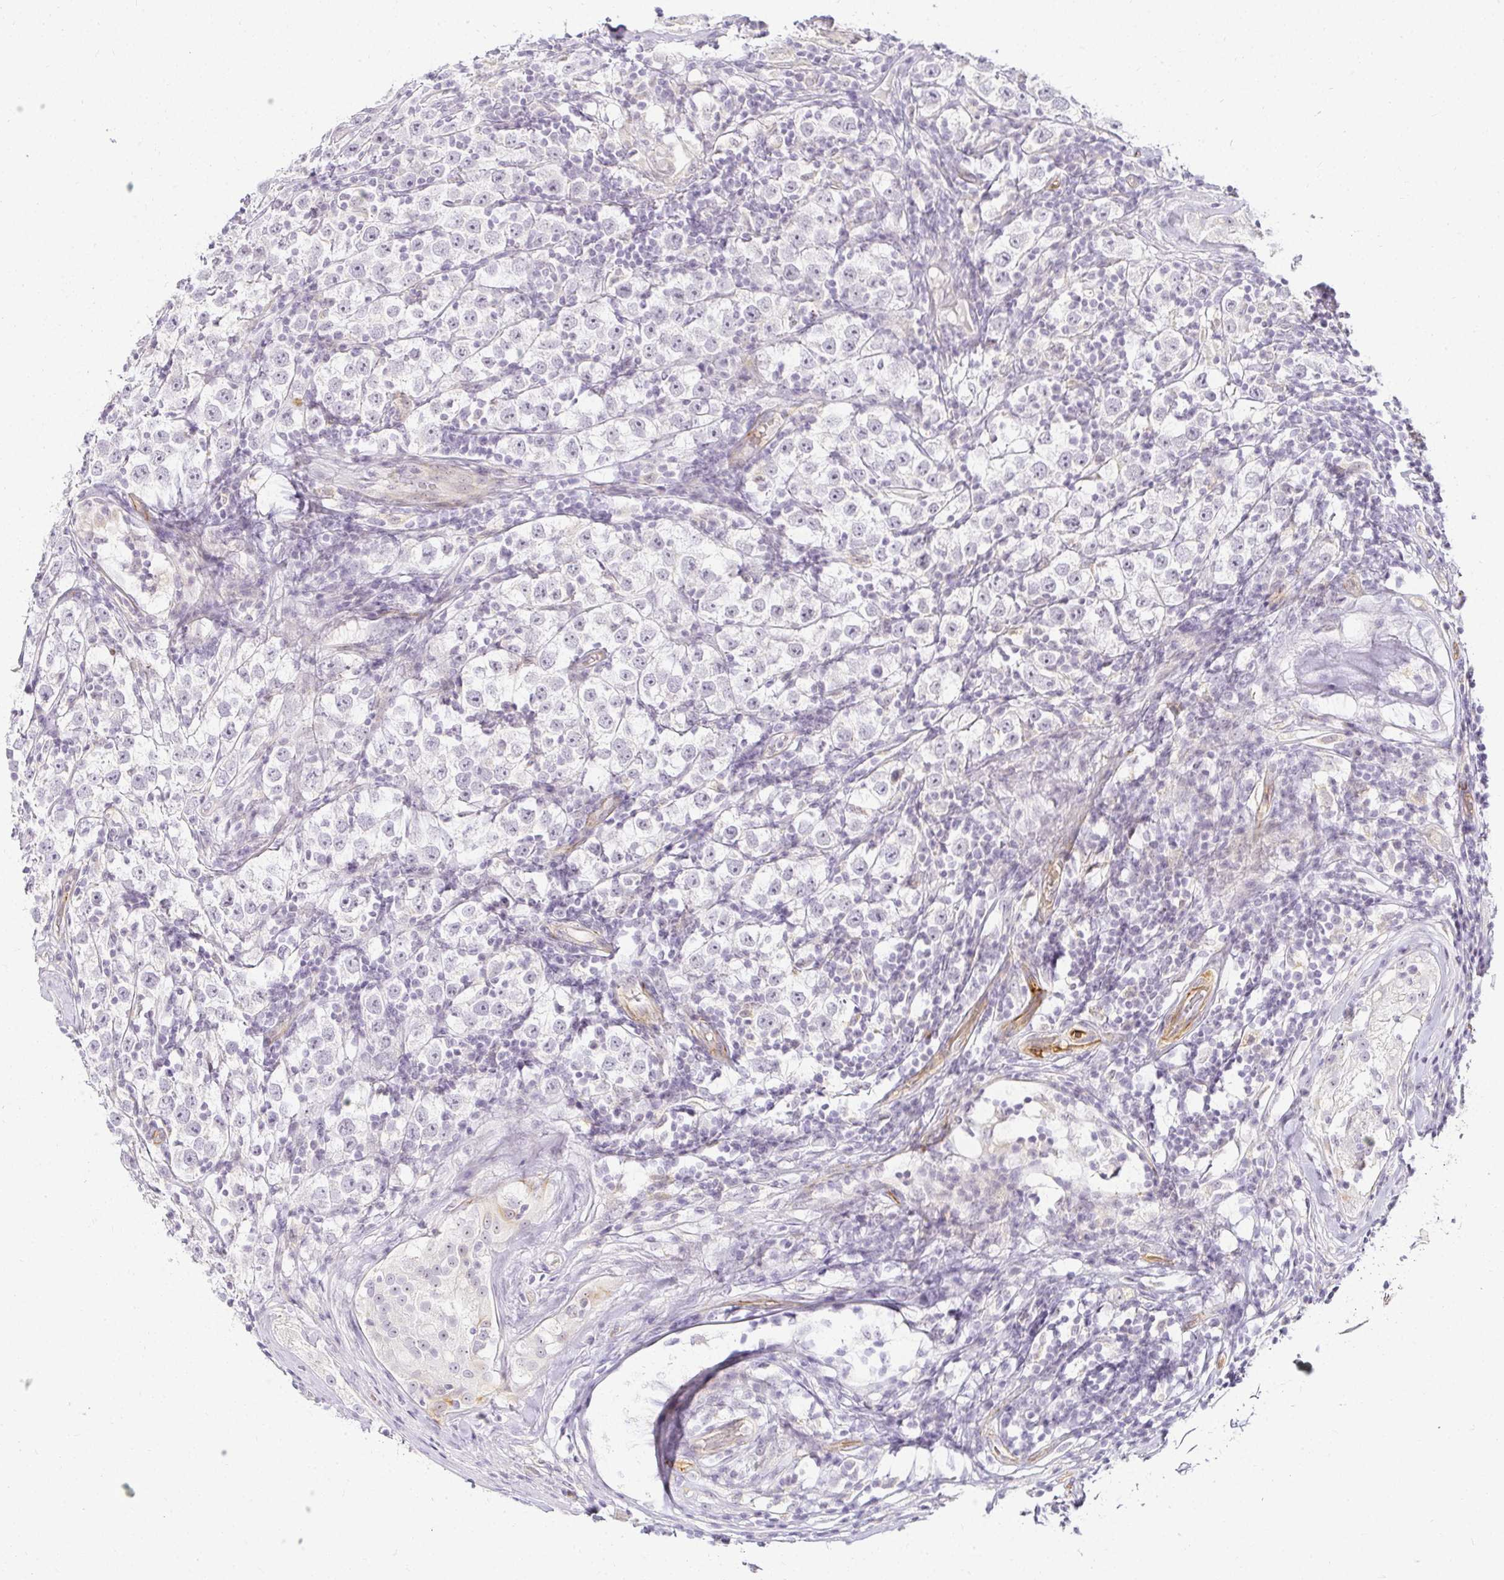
{"staining": {"intensity": "negative", "quantity": "none", "location": "none"}, "tissue": "urothelial cancer", "cell_type": "Tumor cells", "image_type": "cancer", "snomed": [{"axis": "morphology", "description": "Normal tissue, NOS"}, {"axis": "morphology", "description": "Urothelial carcinoma, High grade"}, {"axis": "morphology", "description": "Seminoma, NOS"}, {"axis": "morphology", "description": "Carcinoma, Embryonal, NOS"}, {"axis": "topography", "description": "Urinary bladder"}, {"axis": "topography", "description": "Testis"}], "caption": "High power microscopy micrograph of an immunohistochemistry (IHC) image of urothelial cancer, revealing no significant positivity in tumor cells.", "gene": "ACAN", "patient": {"sex": "male", "age": 41}}